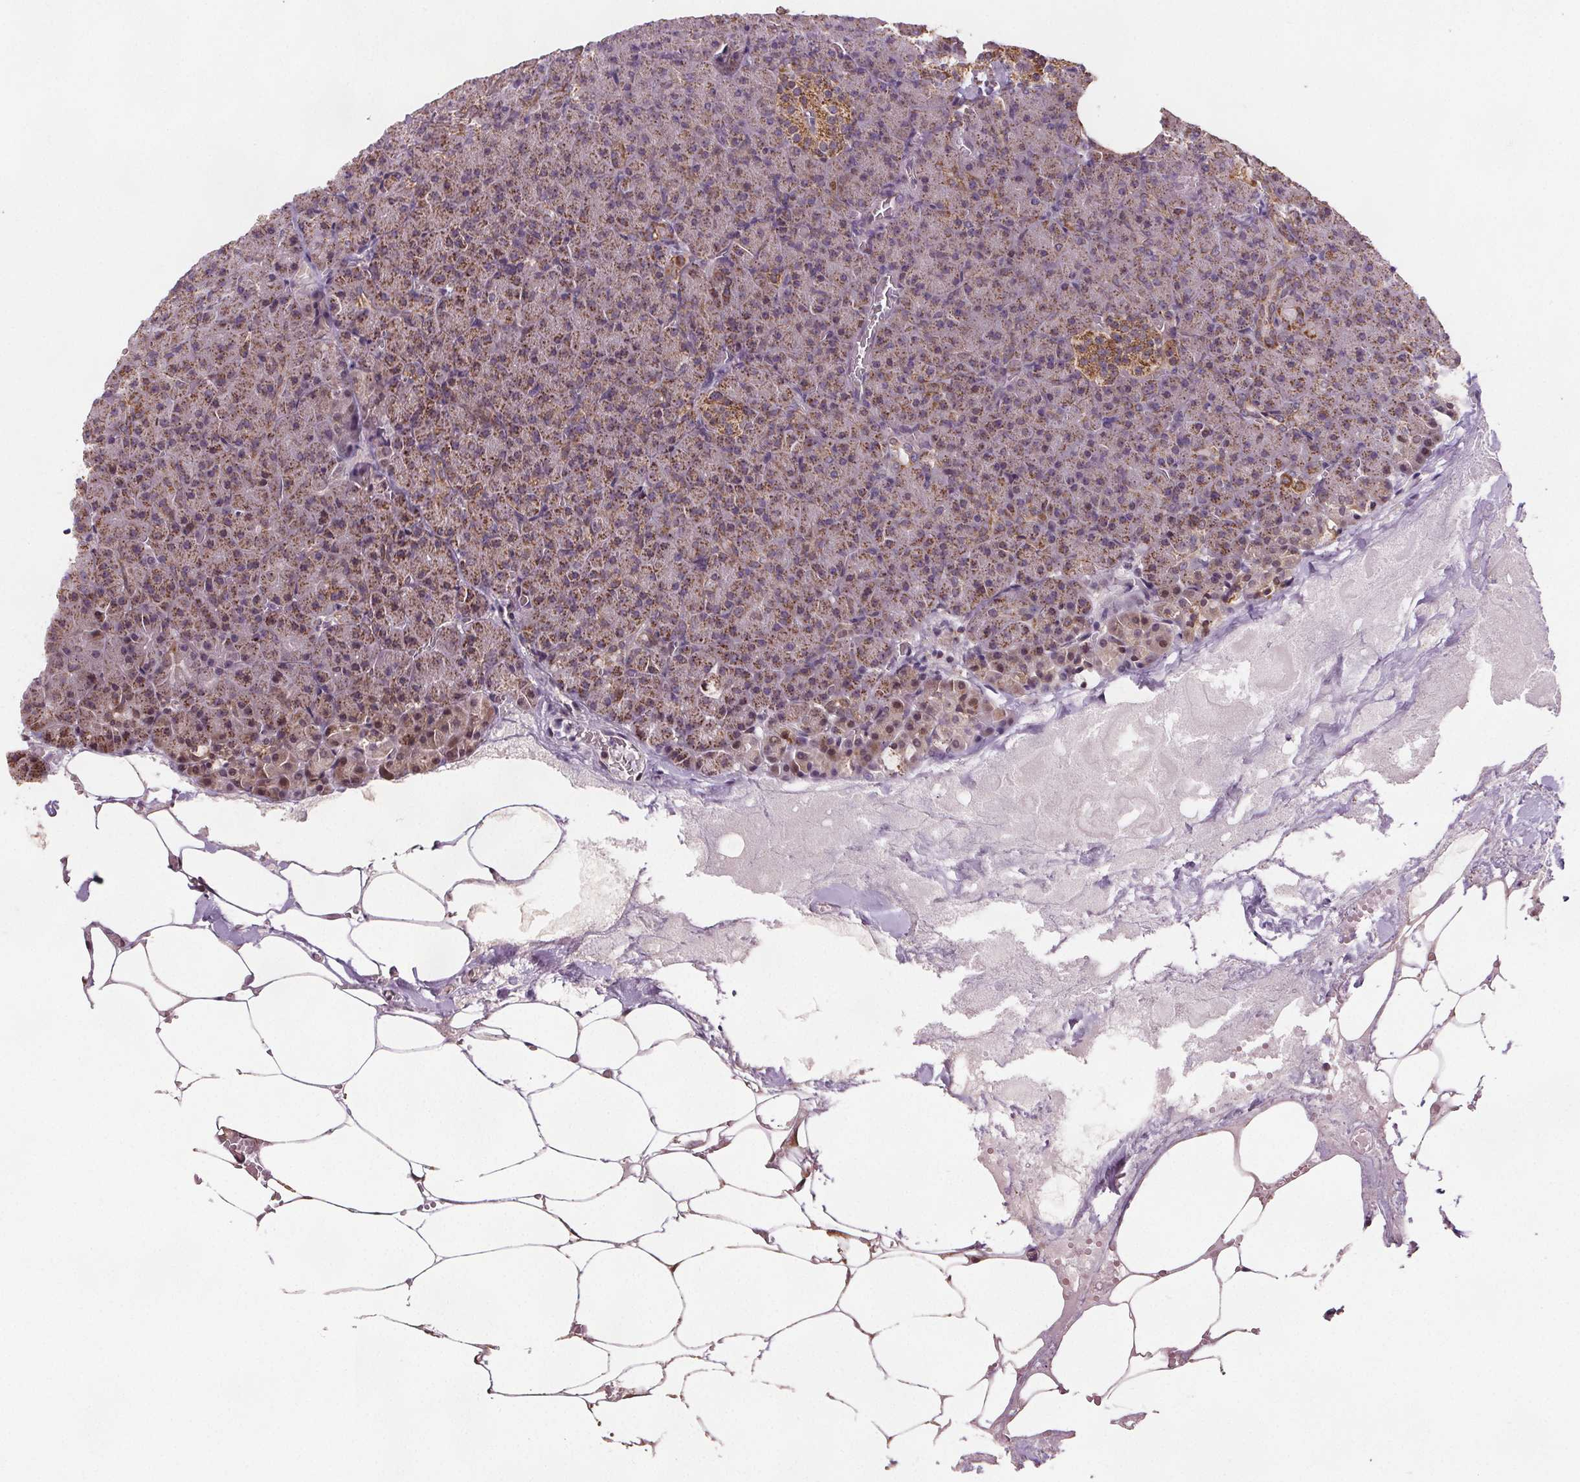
{"staining": {"intensity": "moderate", "quantity": ">75%", "location": "cytoplasmic/membranous"}, "tissue": "pancreas", "cell_type": "Exocrine glandular cells", "image_type": "normal", "snomed": [{"axis": "morphology", "description": "Normal tissue, NOS"}, {"axis": "topography", "description": "Pancreas"}], "caption": "The immunohistochemical stain highlights moderate cytoplasmic/membranous positivity in exocrine glandular cells of unremarkable pancreas. The protein is shown in brown color, while the nuclei are stained blue.", "gene": "SUCLA2", "patient": {"sex": "female", "age": 74}}